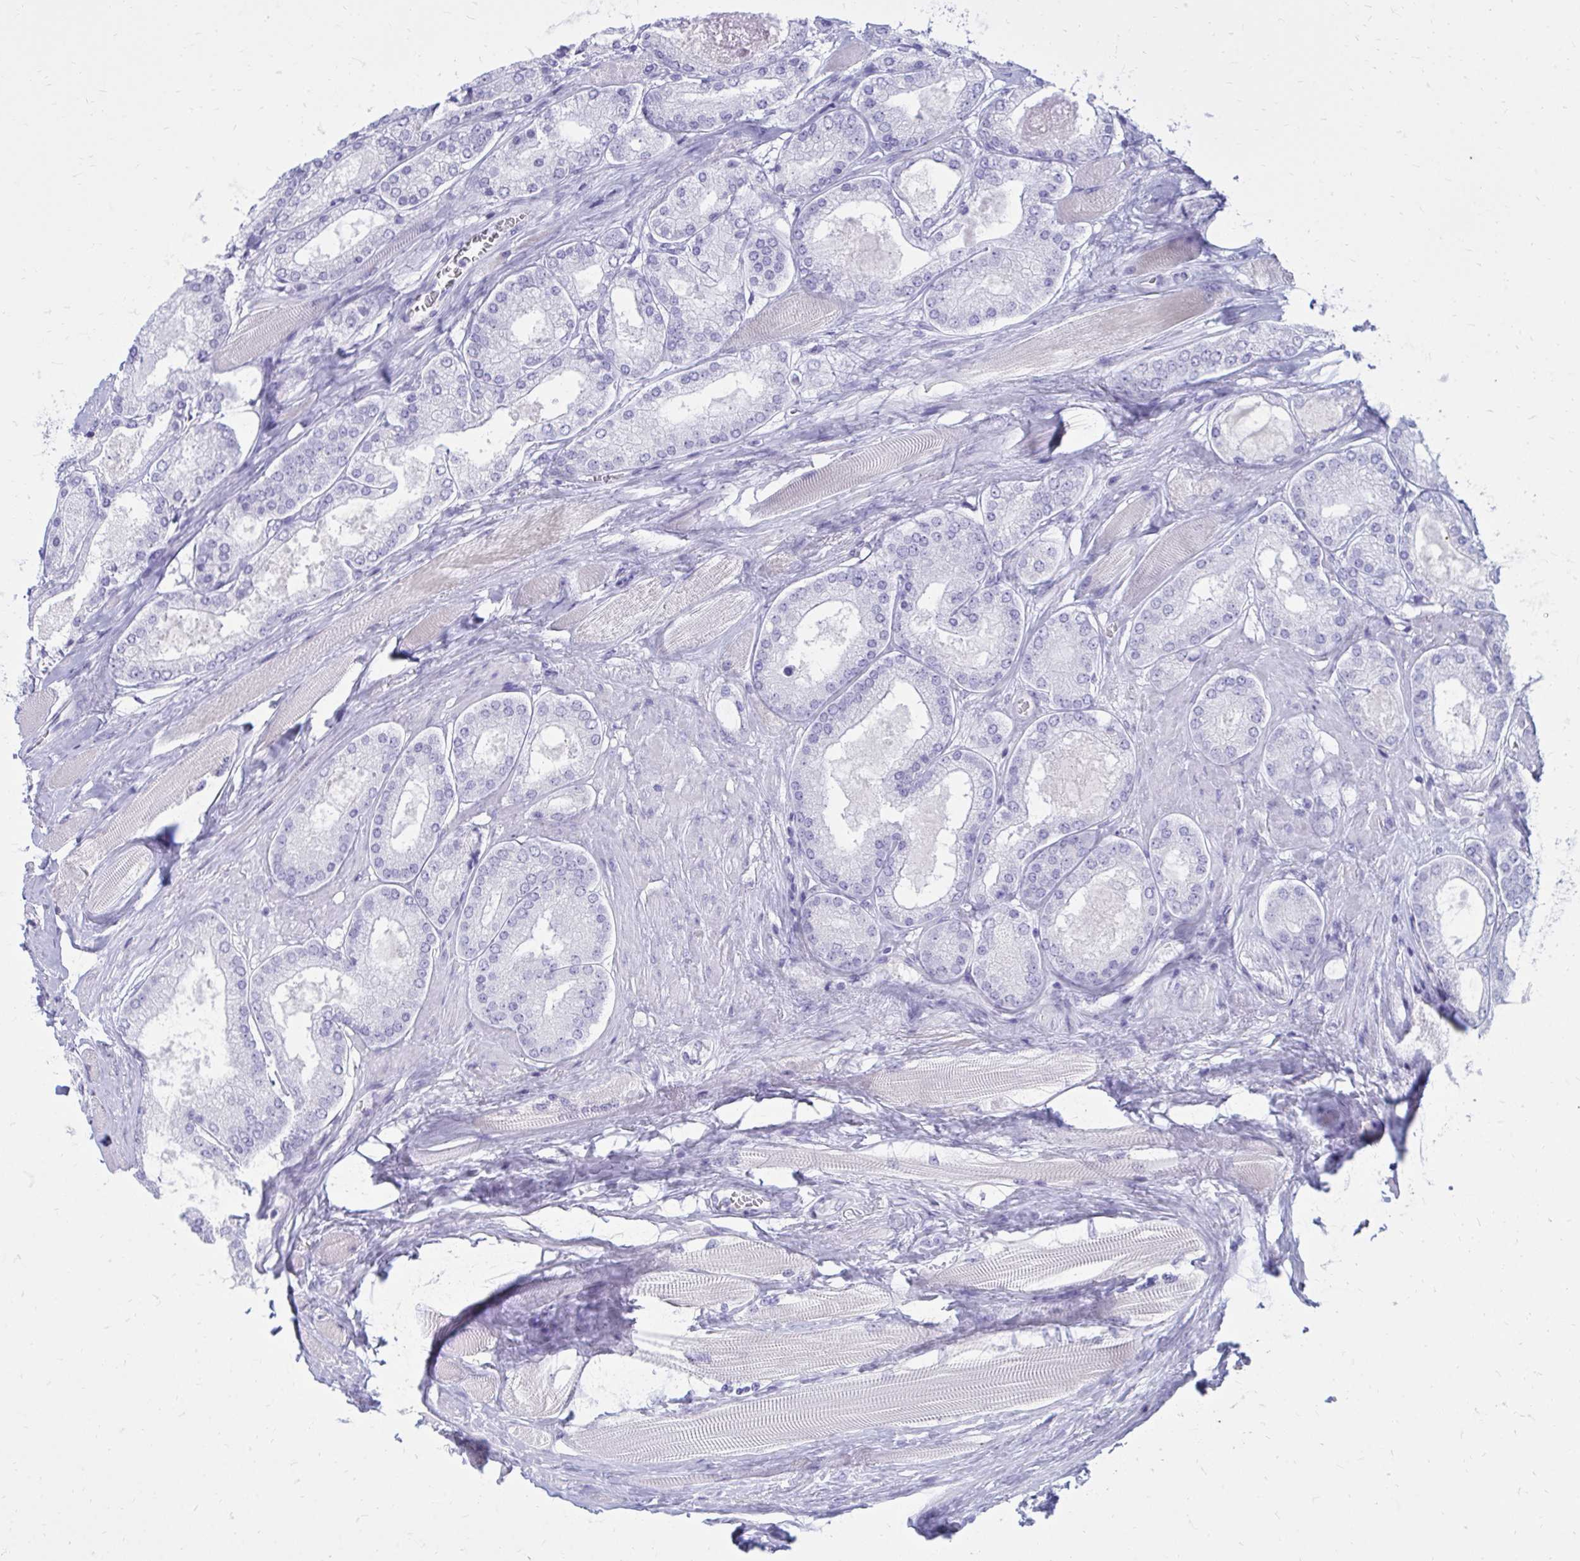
{"staining": {"intensity": "negative", "quantity": "none", "location": "none"}, "tissue": "prostate cancer", "cell_type": "Tumor cells", "image_type": "cancer", "snomed": [{"axis": "morphology", "description": "Adenocarcinoma, High grade"}, {"axis": "topography", "description": "Prostate"}], "caption": "There is no significant staining in tumor cells of adenocarcinoma (high-grade) (prostate).", "gene": "NANOGNB", "patient": {"sex": "male", "age": 67}}